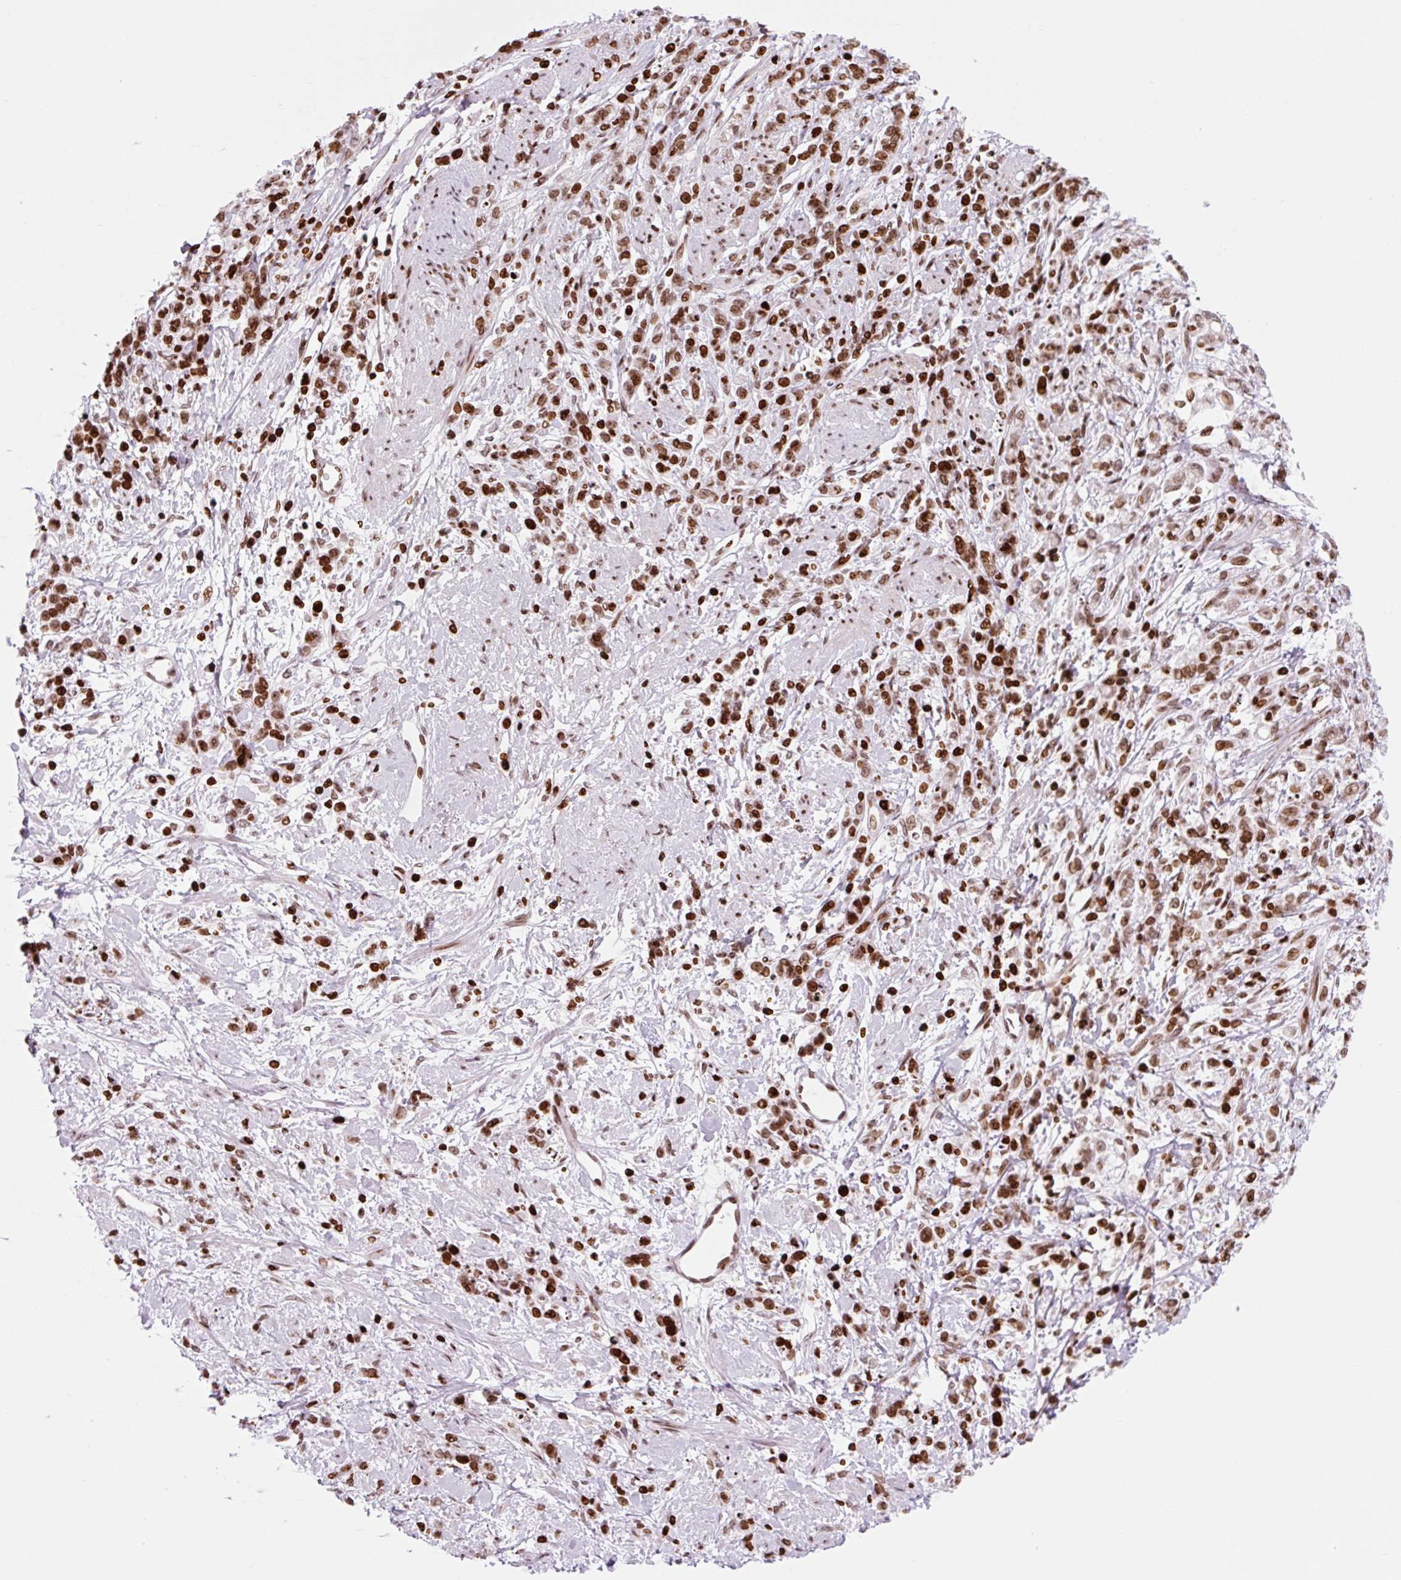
{"staining": {"intensity": "strong", "quantity": ">75%", "location": "nuclear"}, "tissue": "stomach cancer", "cell_type": "Tumor cells", "image_type": "cancer", "snomed": [{"axis": "morphology", "description": "Adenocarcinoma, NOS"}, {"axis": "topography", "description": "Stomach"}], "caption": "Tumor cells reveal strong nuclear staining in about >75% of cells in stomach cancer.", "gene": "H1-3", "patient": {"sex": "female", "age": 60}}